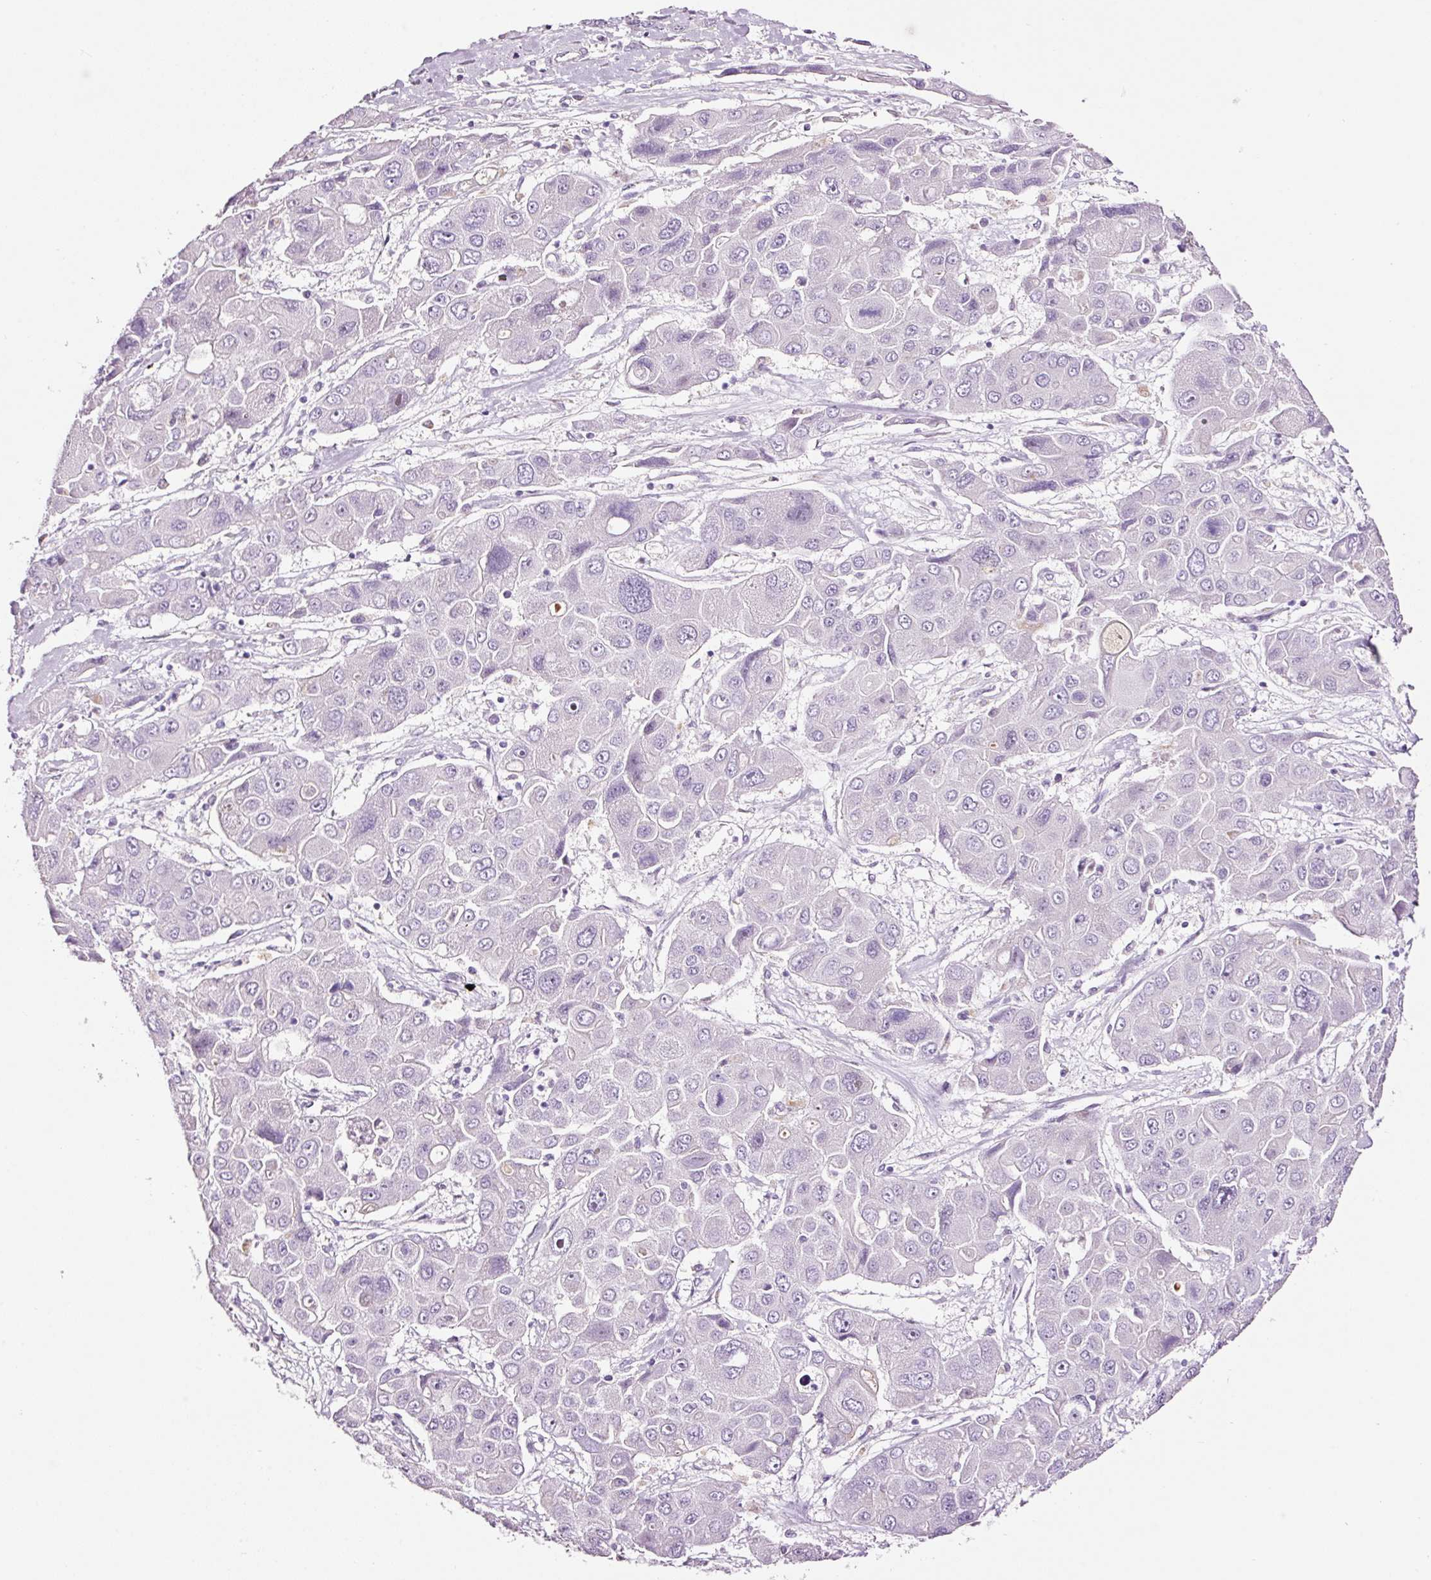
{"staining": {"intensity": "negative", "quantity": "none", "location": "none"}, "tissue": "liver cancer", "cell_type": "Tumor cells", "image_type": "cancer", "snomed": [{"axis": "morphology", "description": "Cholangiocarcinoma"}, {"axis": "topography", "description": "Liver"}], "caption": "The histopathology image exhibits no staining of tumor cells in cholangiocarcinoma (liver).", "gene": "RTF2", "patient": {"sex": "male", "age": 67}}